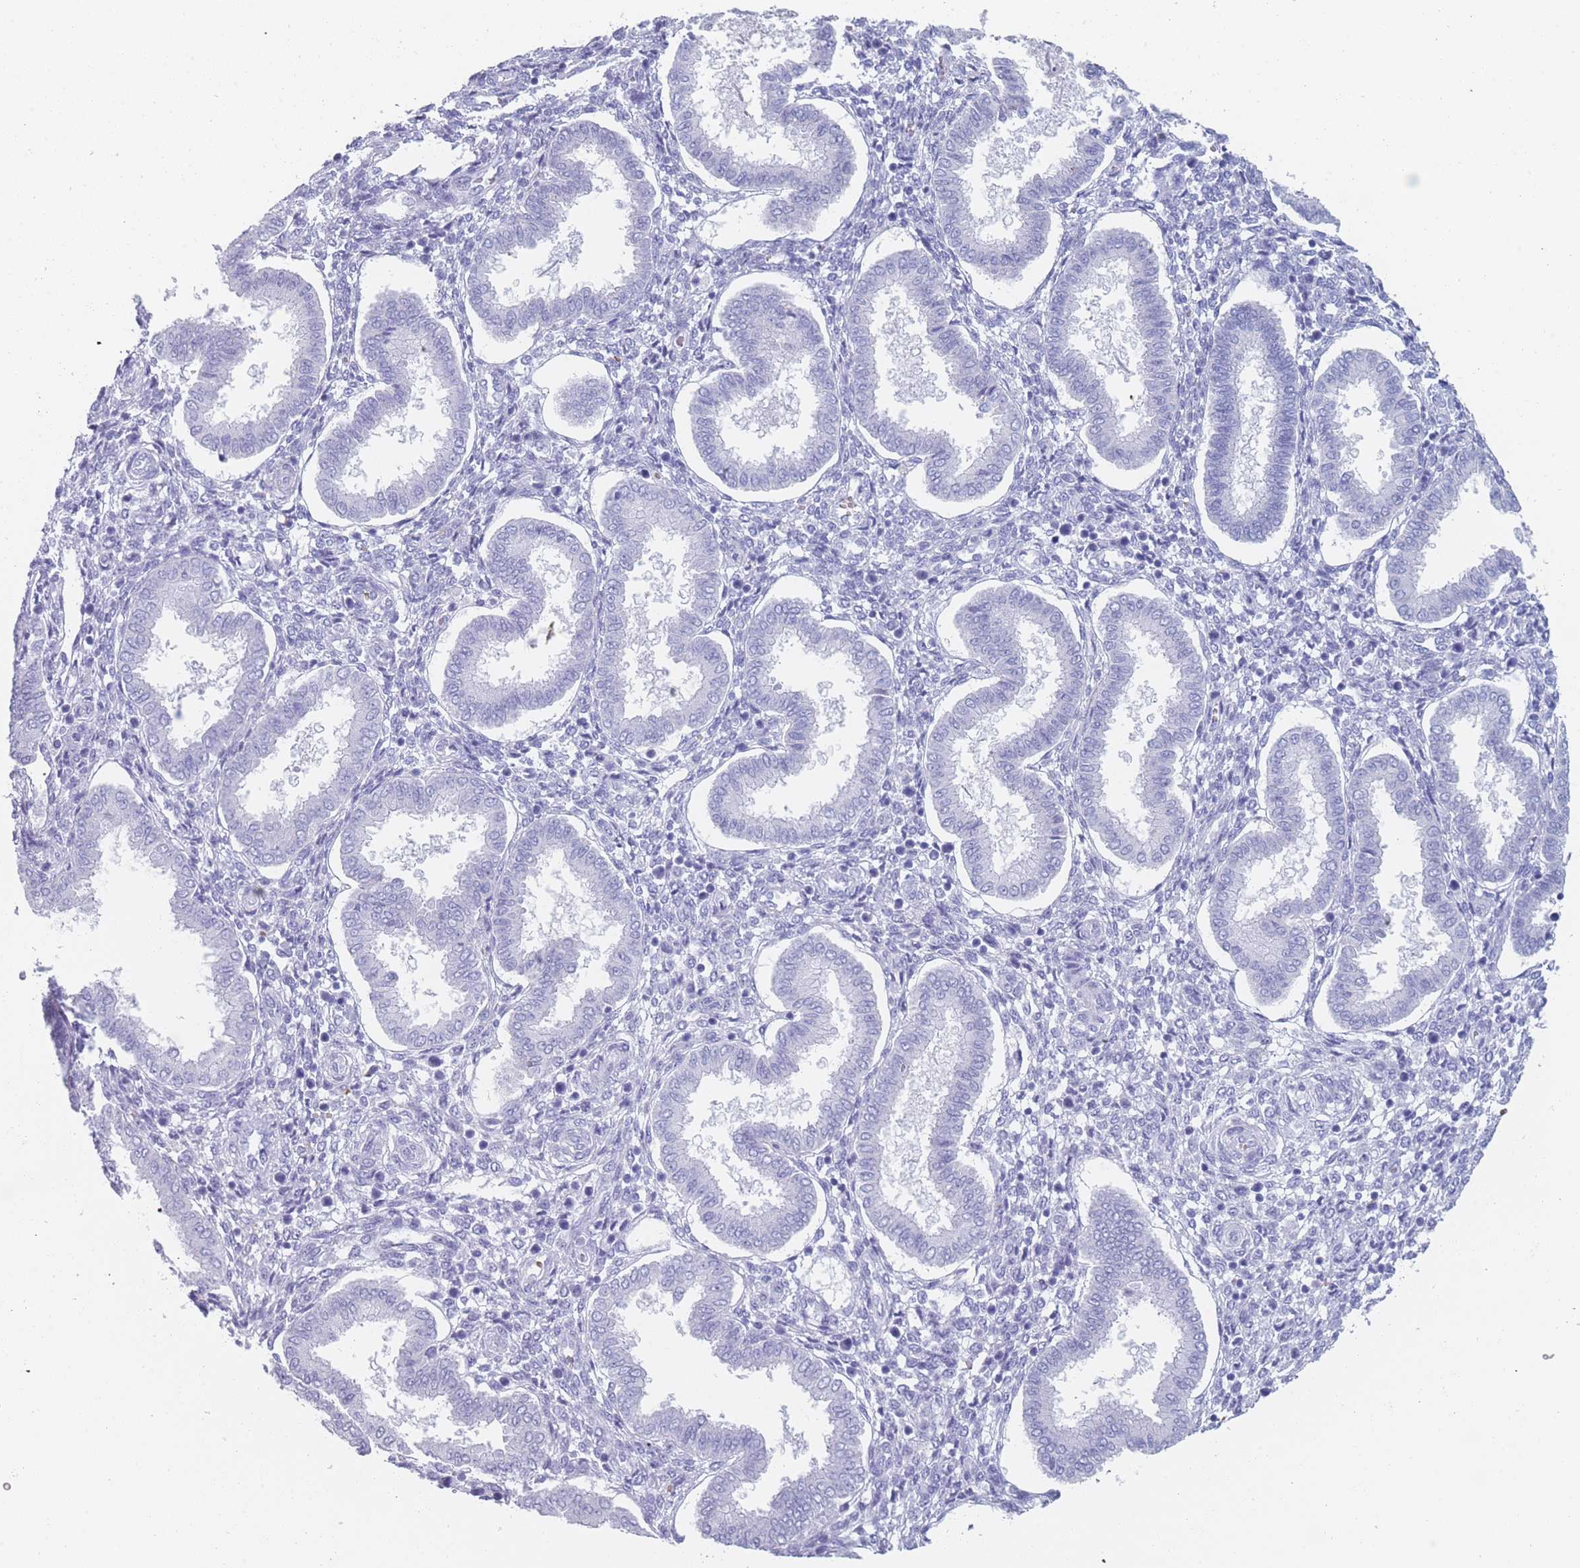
{"staining": {"intensity": "negative", "quantity": "none", "location": "none"}, "tissue": "endometrium", "cell_type": "Cells in endometrial stroma", "image_type": "normal", "snomed": [{"axis": "morphology", "description": "Normal tissue, NOS"}, {"axis": "topography", "description": "Endometrium"}], "caption": "Protein analysis of normal endometrium demonstrates no significant positivity in cells in endometrial stroma. (DAB (3,3'-diaminobenzidine) IHC visualized using brightfield microscopy, high magnification).", "gene": "OR5D16", "patient": {"sex": "female", "age": 24}}